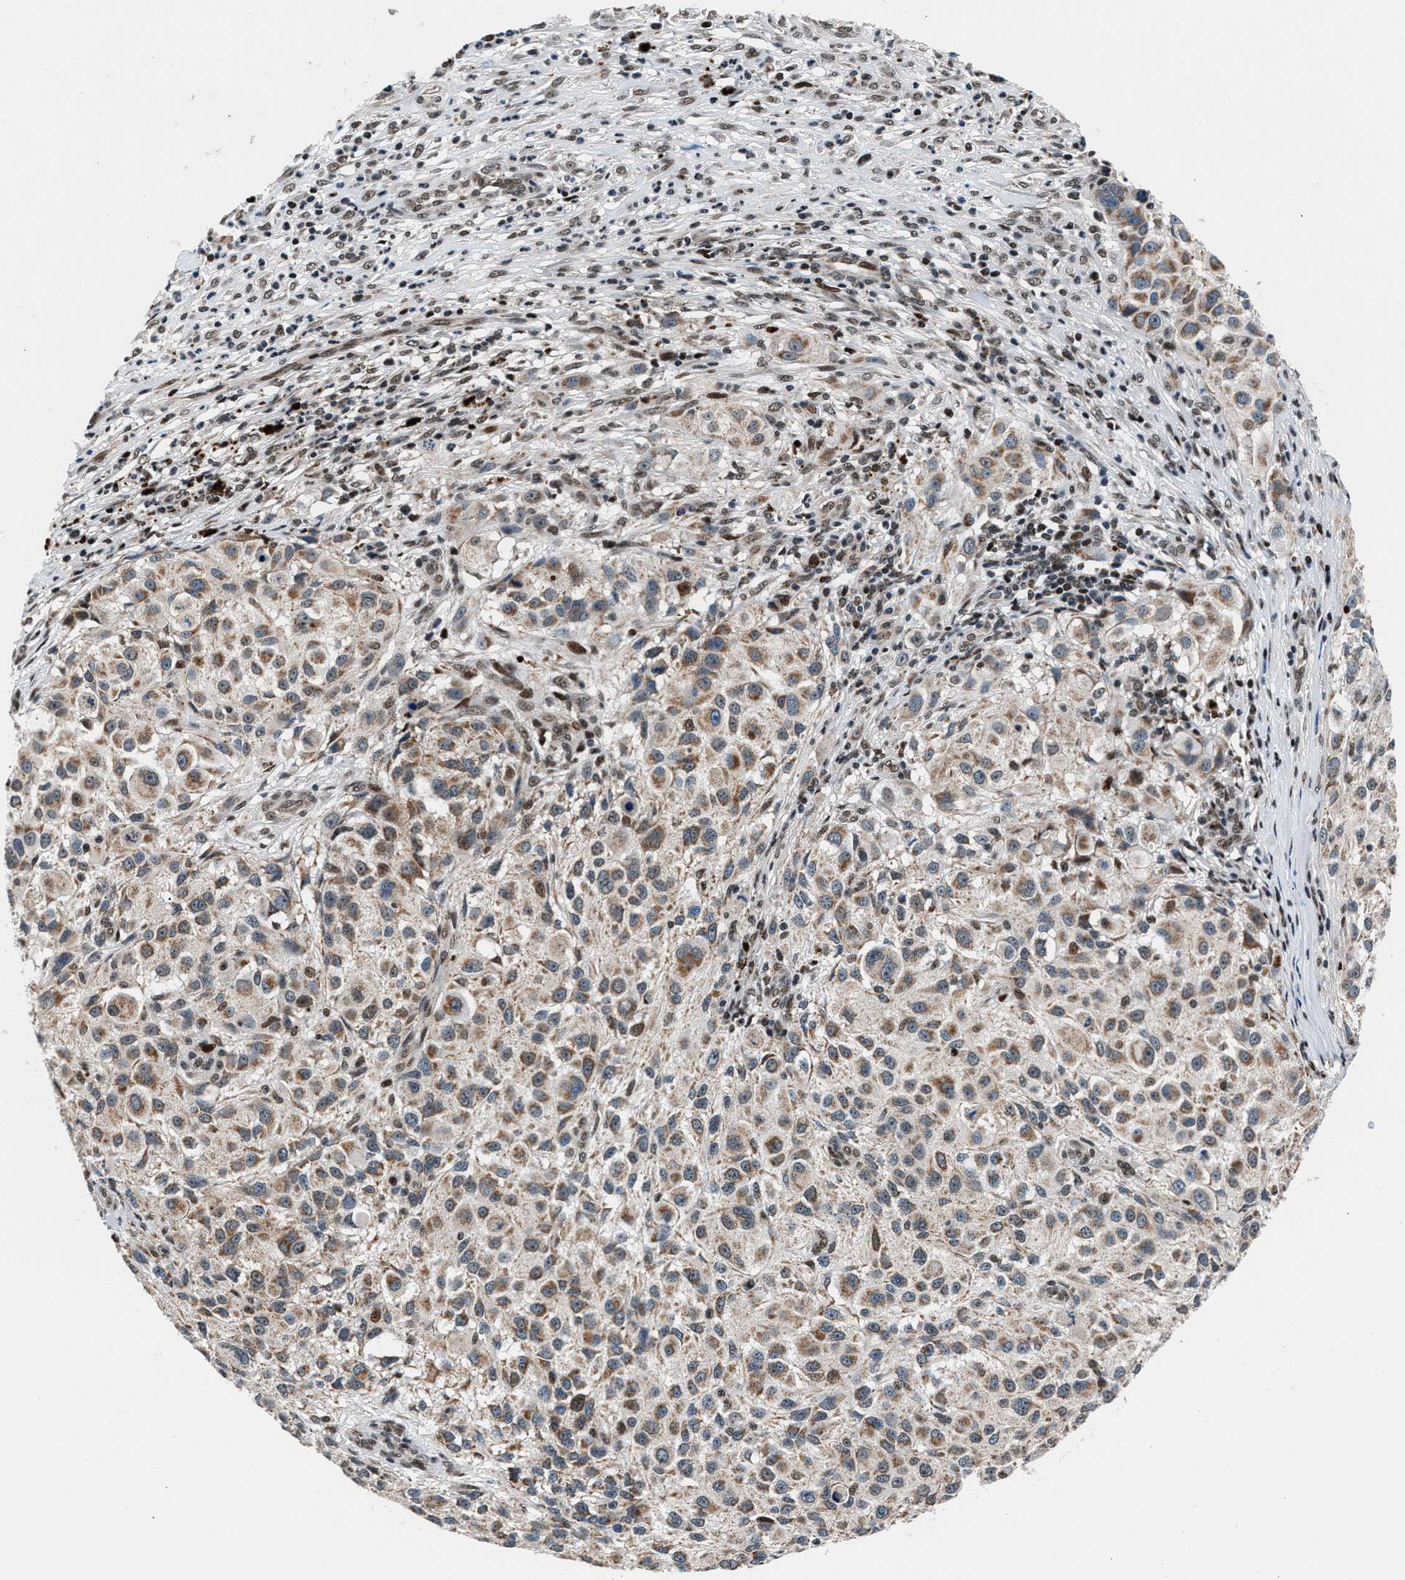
{"staining": {"intensity": "weak", "quantity": ">75%", "location": "cytoplasmic/membranous"}, "tissue": "melanoma", "cell_type": "Tumor cells", "image_type": "cancer", "snomed": [{"axis": "morphology", "description": "Necrosis, NOS"}, {"axis": "morphology", "description": "Malignant melanoma, NOS"}, {"axis": "topography", "description": "Skin"}], "caption": "Protein staining of malignant melanoma tissue displays weak cytoplasmic/membranous staining in about >75% of tumor cells. (Stains: DAB (3,3'-diaminobenzidine) in brown, nuclei in blue, Microscopy: brightfield microscopy at high magnification).", "gene": "PRRC2B", "patient": {"sex": "female", "age": 87}}